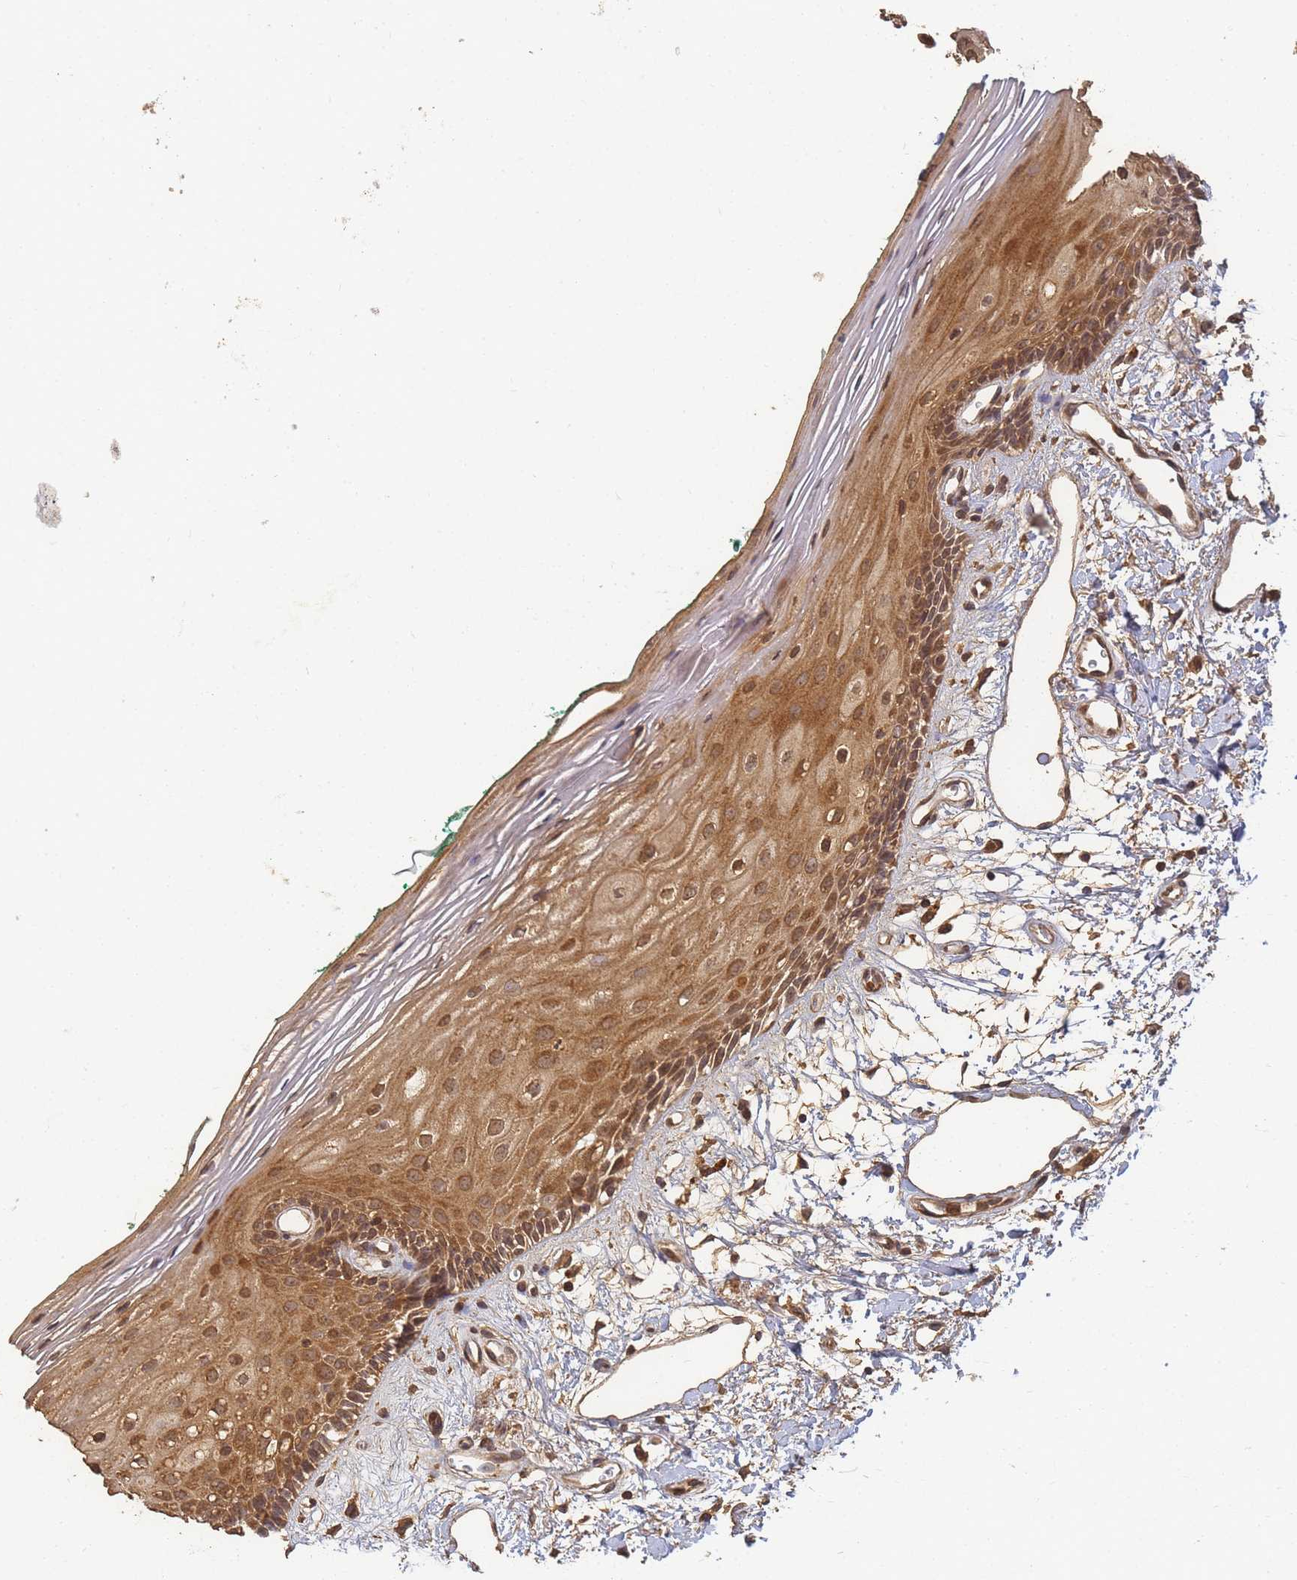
{"staining": {"intensity": "moderate", "quantity": ">75%", "location": "cytoplasmic/membranous,nuclear"}, "tissue": "oral mucosa", "cell_type": "Squamous epithelial cells", "image_type": "normal", "snomed": [{"axis": "morphology", "description": "Normal tissue, NOS"}, {"axis": "topography", "description": "Skeletal muscle"}, {"axis": "topography", "description": "Oral tissue"}, {"axis": "topography", "description": "Peripheral nerve tissue"}], "caption": "Squamous epithelial cells reveal medium levels of moderate cytoplasmic/membranous,nuclear staining in about >75% of cells in unremarkable human oral mucosa.", "gene": "ALKBH1", "patient": {"sex": "female", "age": 84}}